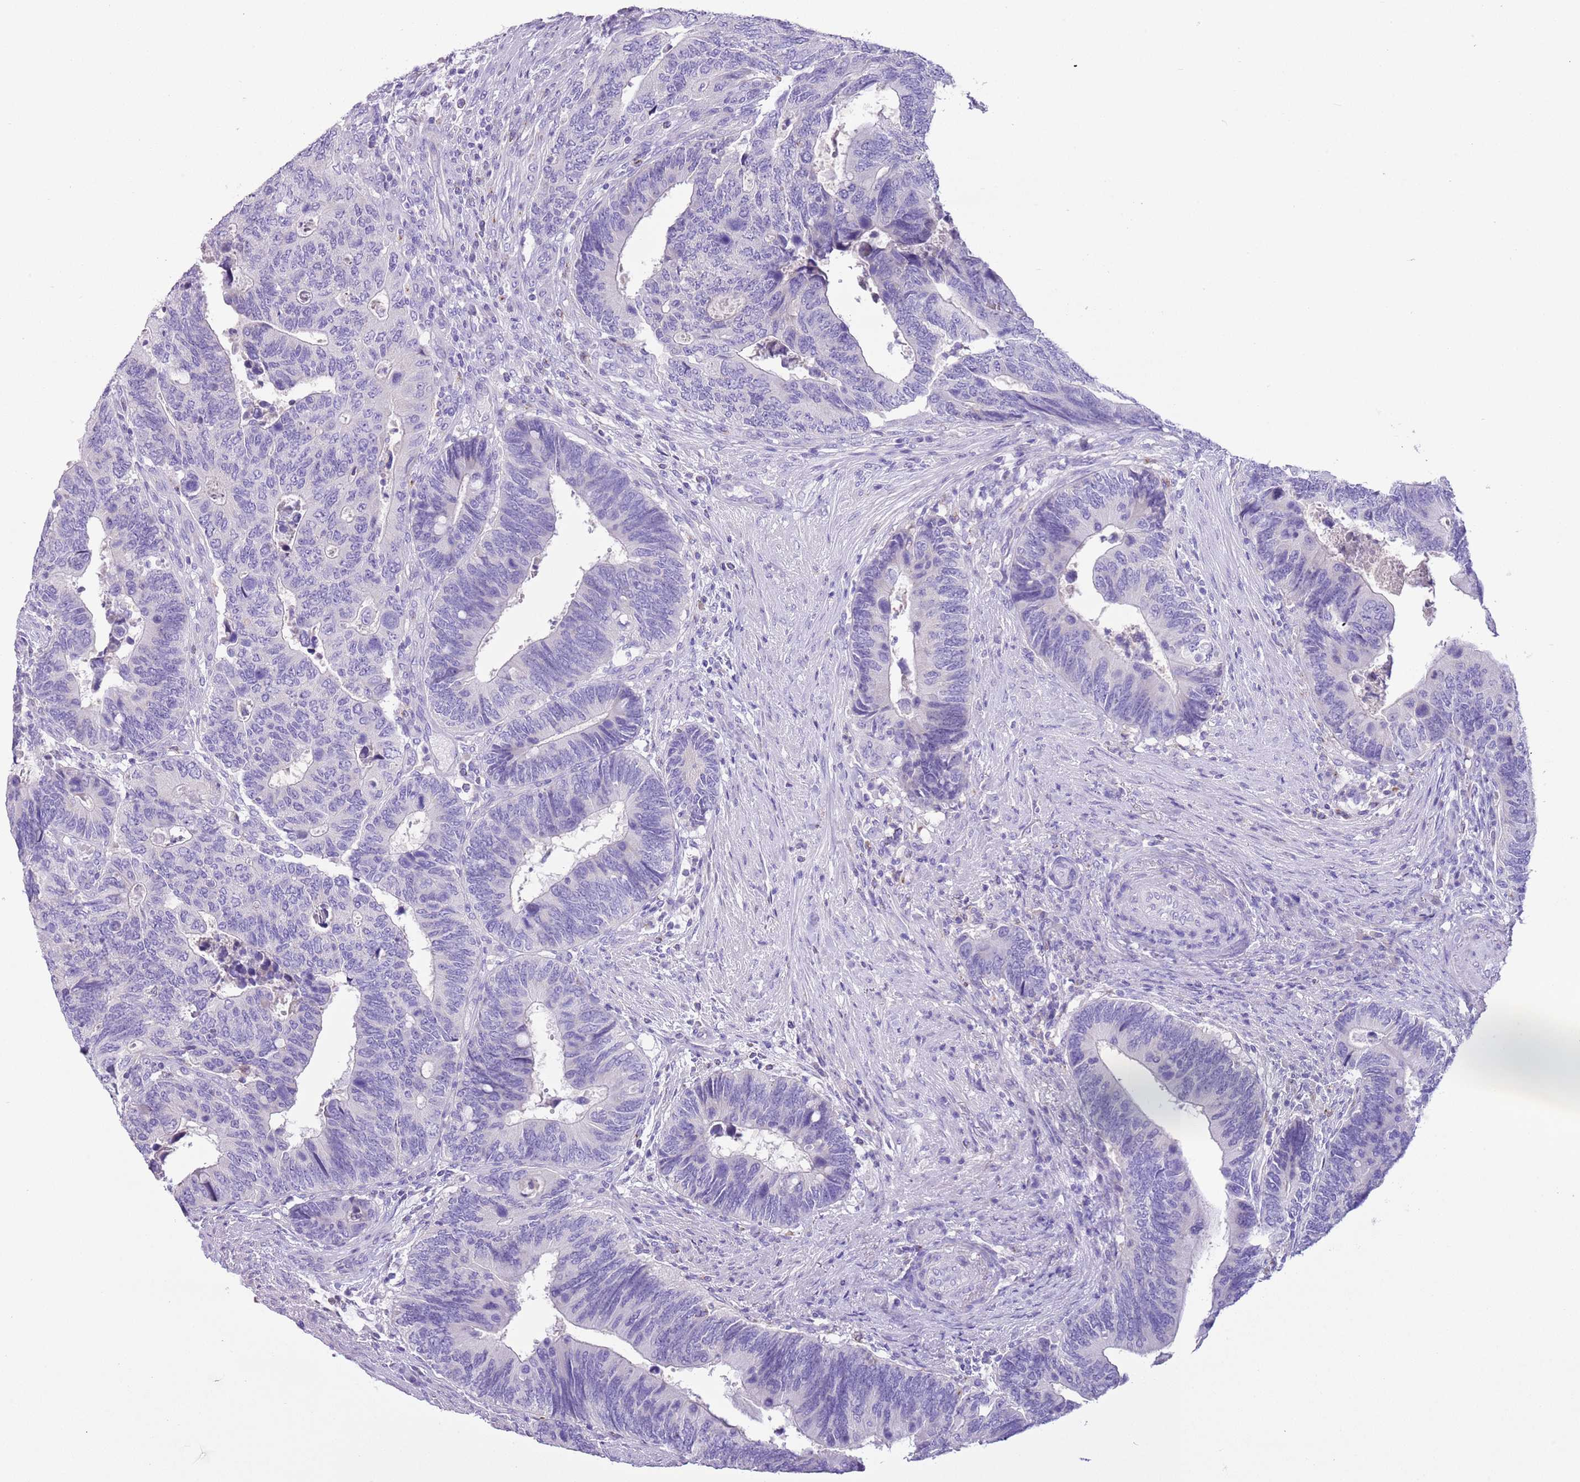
{"staining": {"intensity": "negative", "quantity": "none", "location": "none"}, "tissue": "colorectal cancer", "cell_type": "Tumor cells", "image_type": "cancer", "snomed": [{"axis": "morphology", "description": "Adenocarcinoma, NOS"}, {"axis": "topography", "description": "Colon"}], "caption": "Human adenocarcinoma (colorectal) stained for a protein using IHC demonstrates no positivity in tumor cells.", "gene": "ZNF697", "patient": {"sex": "male", "age": 87}}